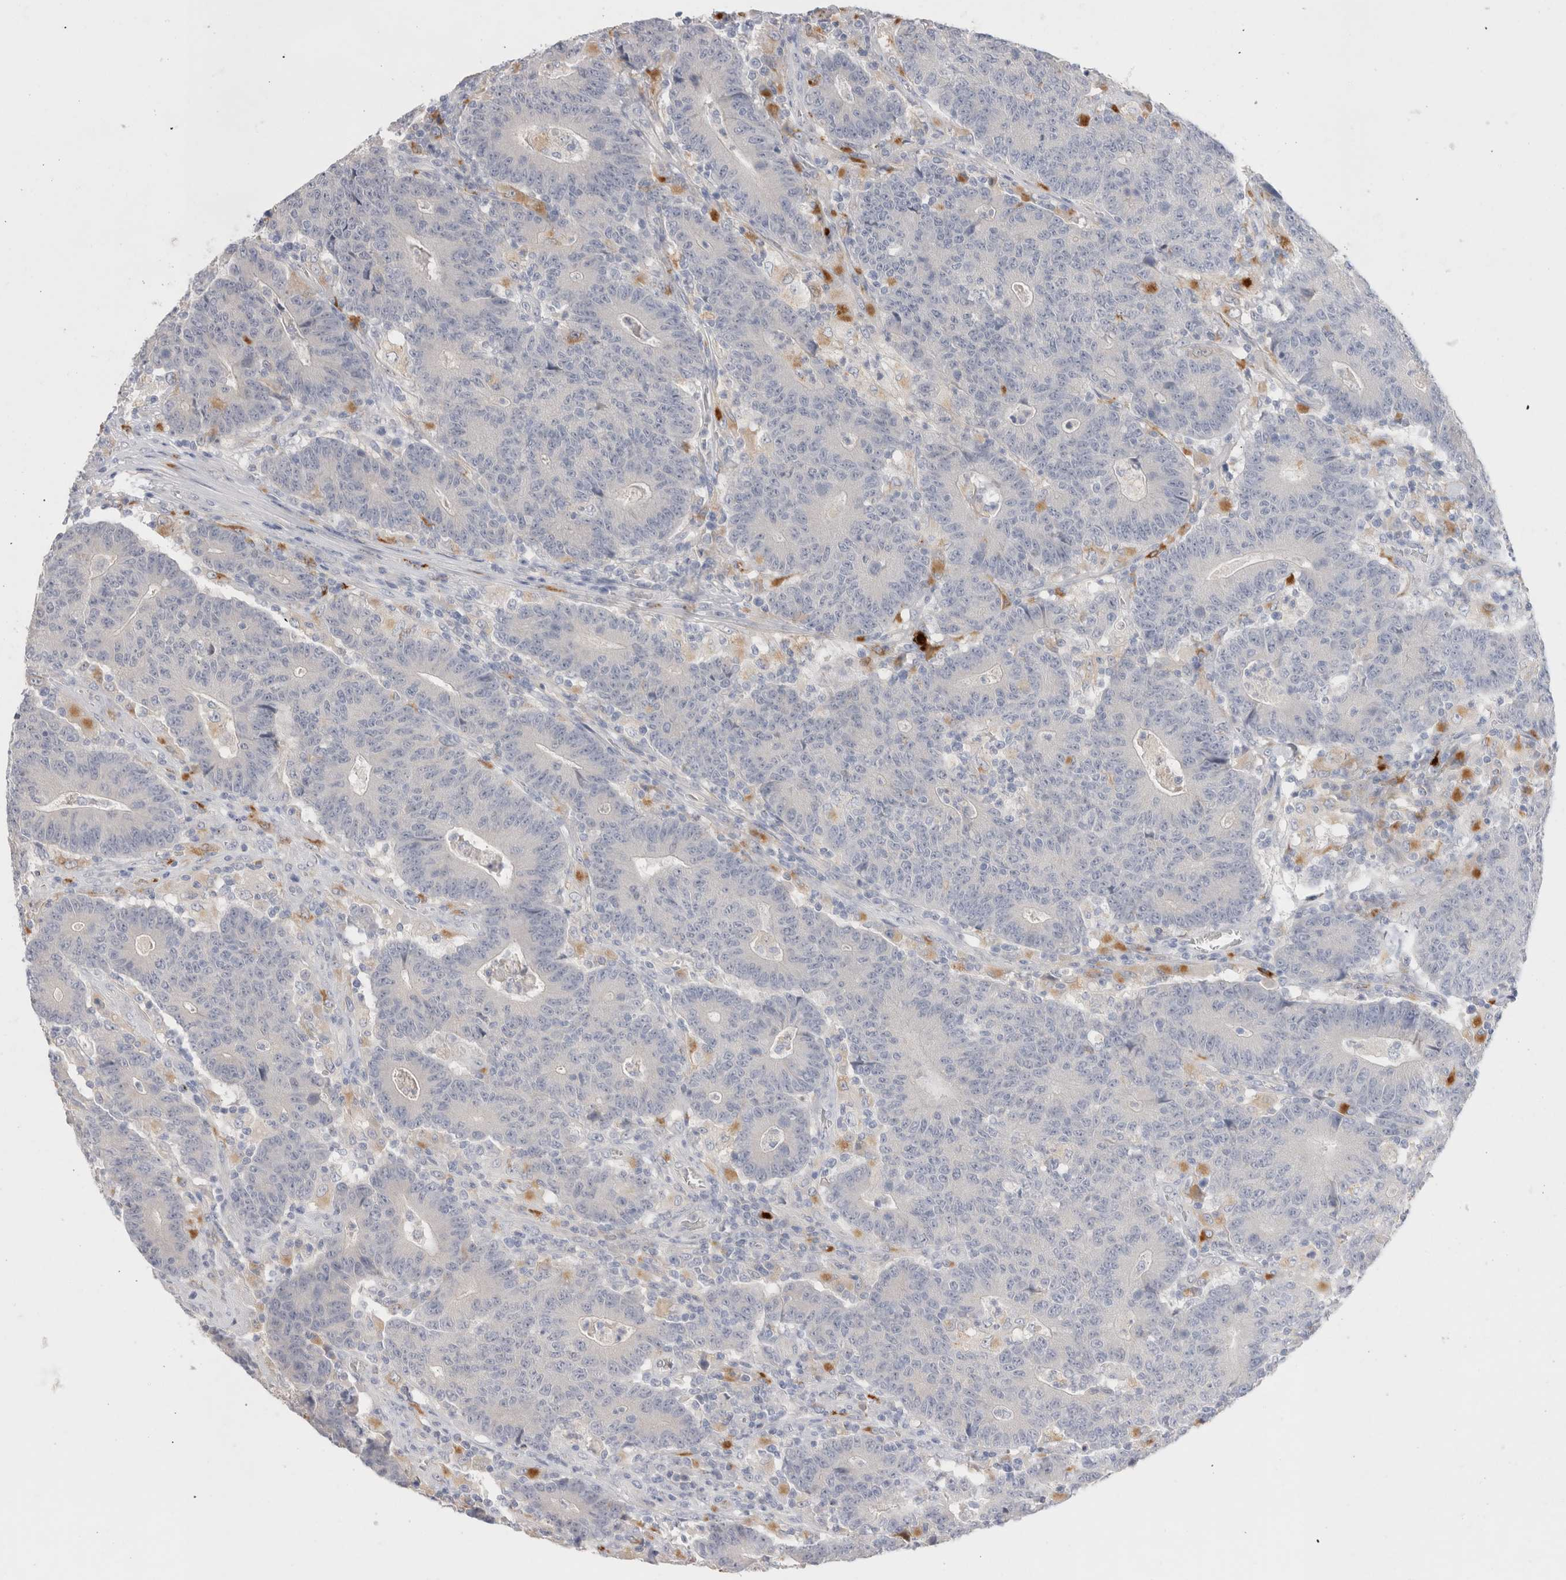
{"staining": {"intensity": "negative", "quantity": "none", "location": "none"}, "tissue": "colorectal cancer", "cell_type": "Tumor cells", "image_type": "cancer", "snomed": [{"axis": "morphology", "description": "Normal tissue, NOS"}, {"axis": "morphology", "description": "Adenocarcinoma, NOS"}, {"axis": "topography", "description": "Colon"}], "caption": "Colorectal cancer was stained to show a protein in brown. There is no significant positivity in tumor cells.", "gene": "HPGDS", "patient": {"sex": "female", "age": 75}}